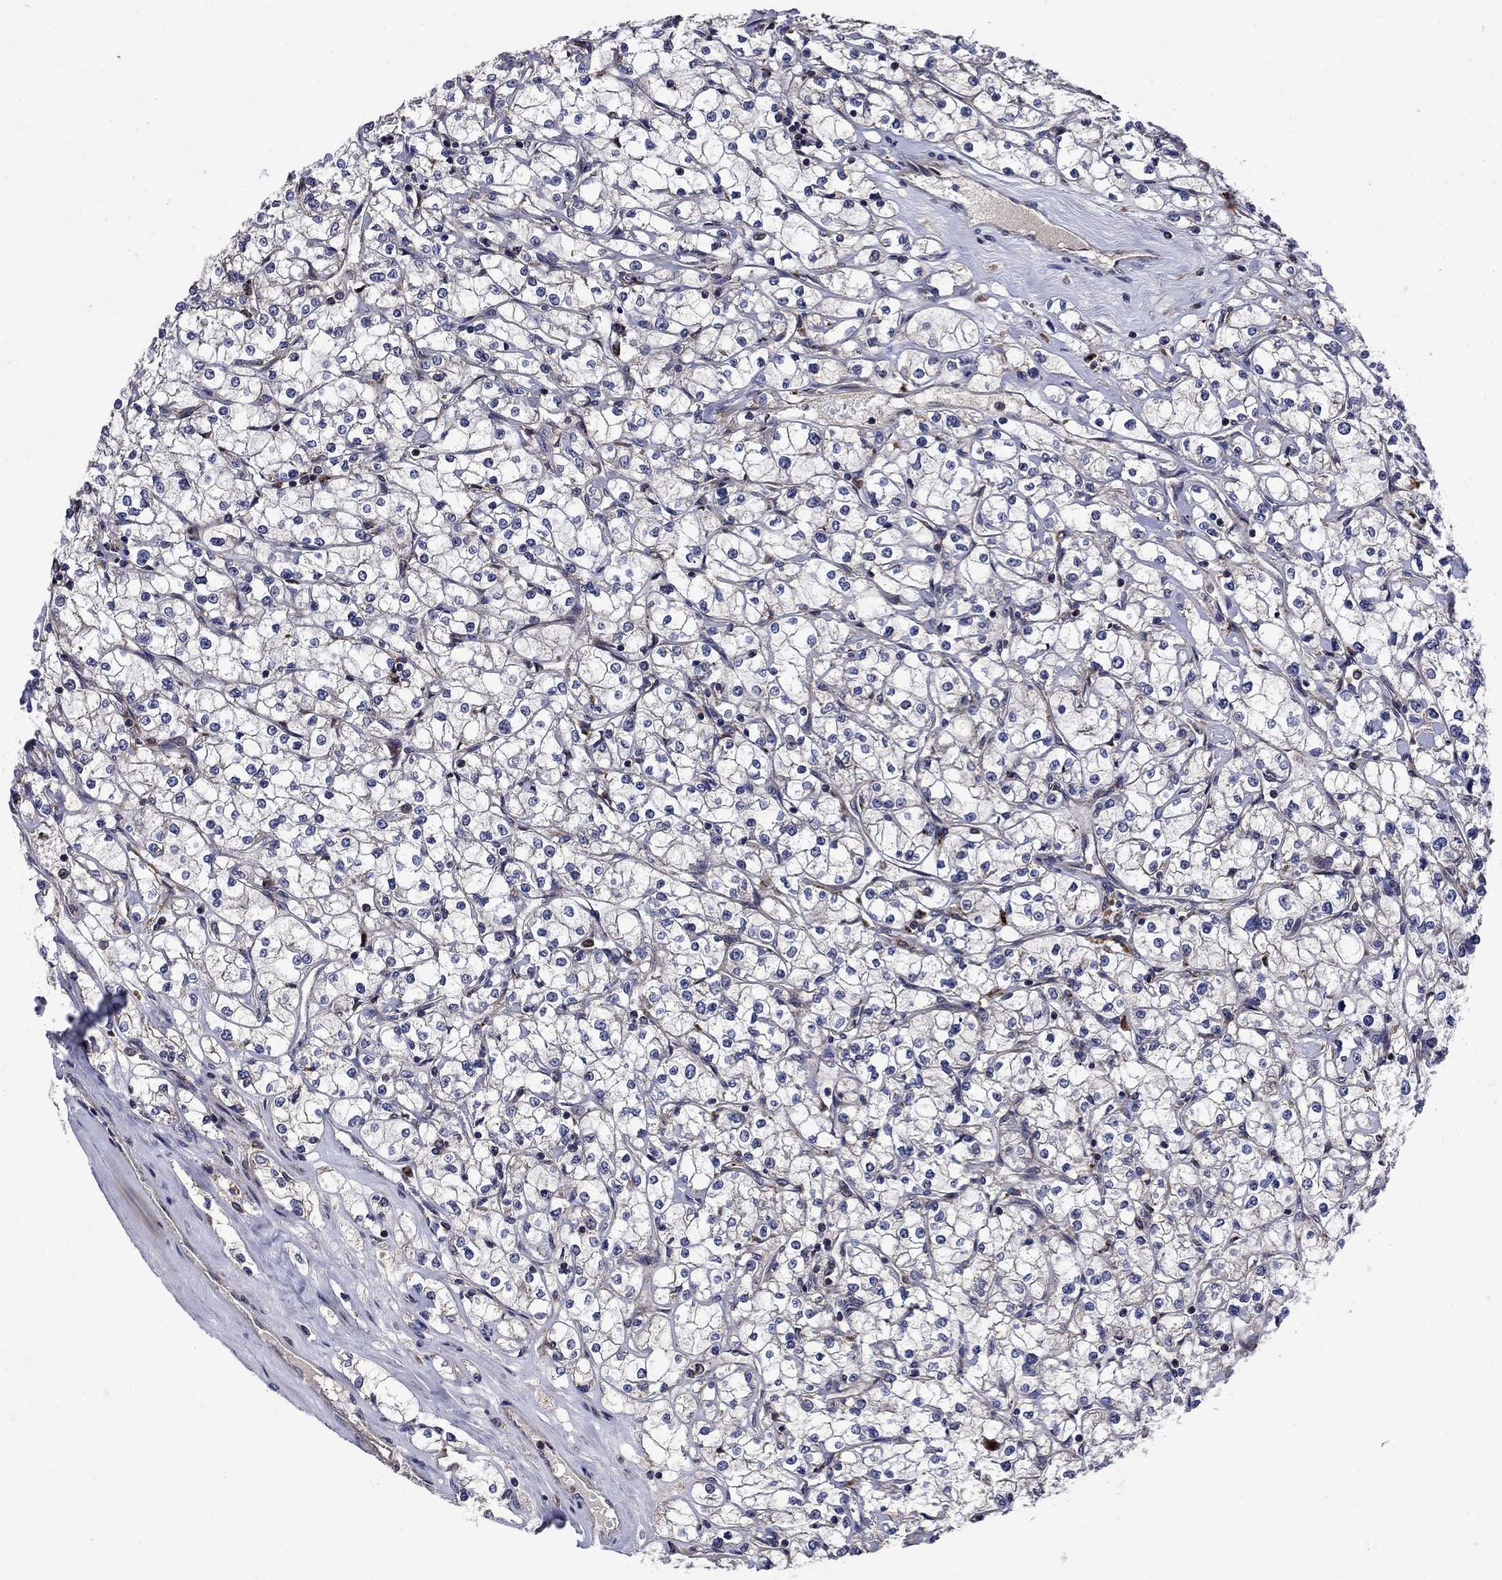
{"staining": {"intensity": "negative", "quantity": "none", "location": "none"}, "tissue": "renal cancer", "cell_type": "Tumor cells", "image_type": "cancer", "snomed": [{"axis": "morphology", "description": "Adenocarcinoma, NOS"}, {"axis": "topography", "description": "Kidney"}], "caption": "IHC of adenocarcinoma (renal) shows no staining in tumor cells.", "gene": "AGTPBP1", "patient": {"sex": "male", "age": 67}}